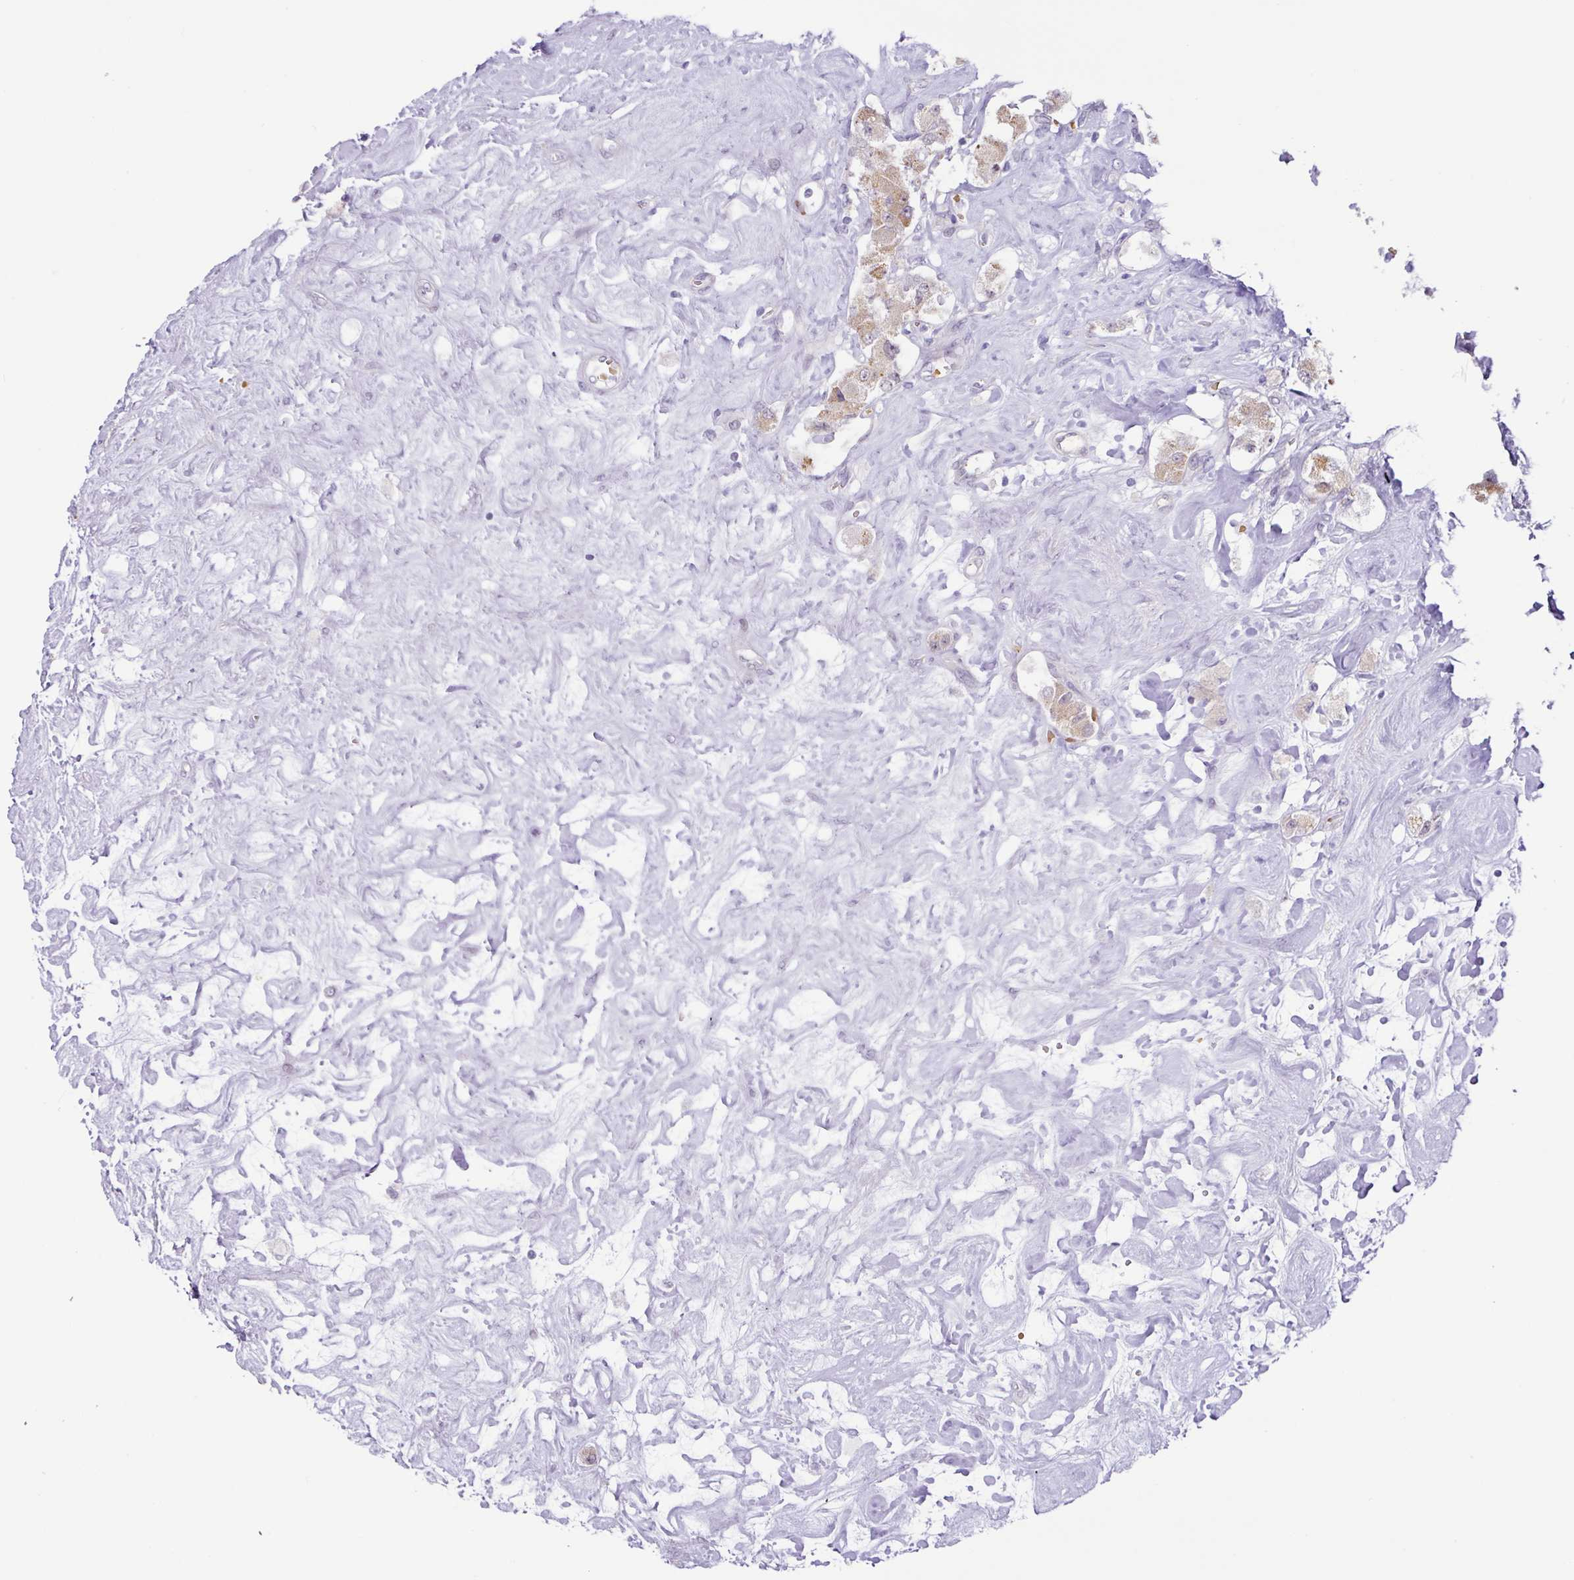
{"staining": {"intensity": "weak", "quantity": ">75%", "location": "cytoplasmic/membranous"}, "tissue": "carcinoid", "cell_type": "Tumor cells", "image_type": "cancer", "snomed": [{"axis": "morphology", "description": "Carcinoid, malignant, NOS"}, {"axis": "topography", "description": "Pancreas"}], "caption": "Protein positivity by immunohistochemistry (IHC) exhibits weak cytoplasmic/membranous staining in approximately >75% of tumor cells in carcinoid. Immunohistochemistry stains the protein of interest in brown and the nuclei are stained blue.", "gene": "PARP2", "patient": {"sex": "male", "age": 41}}